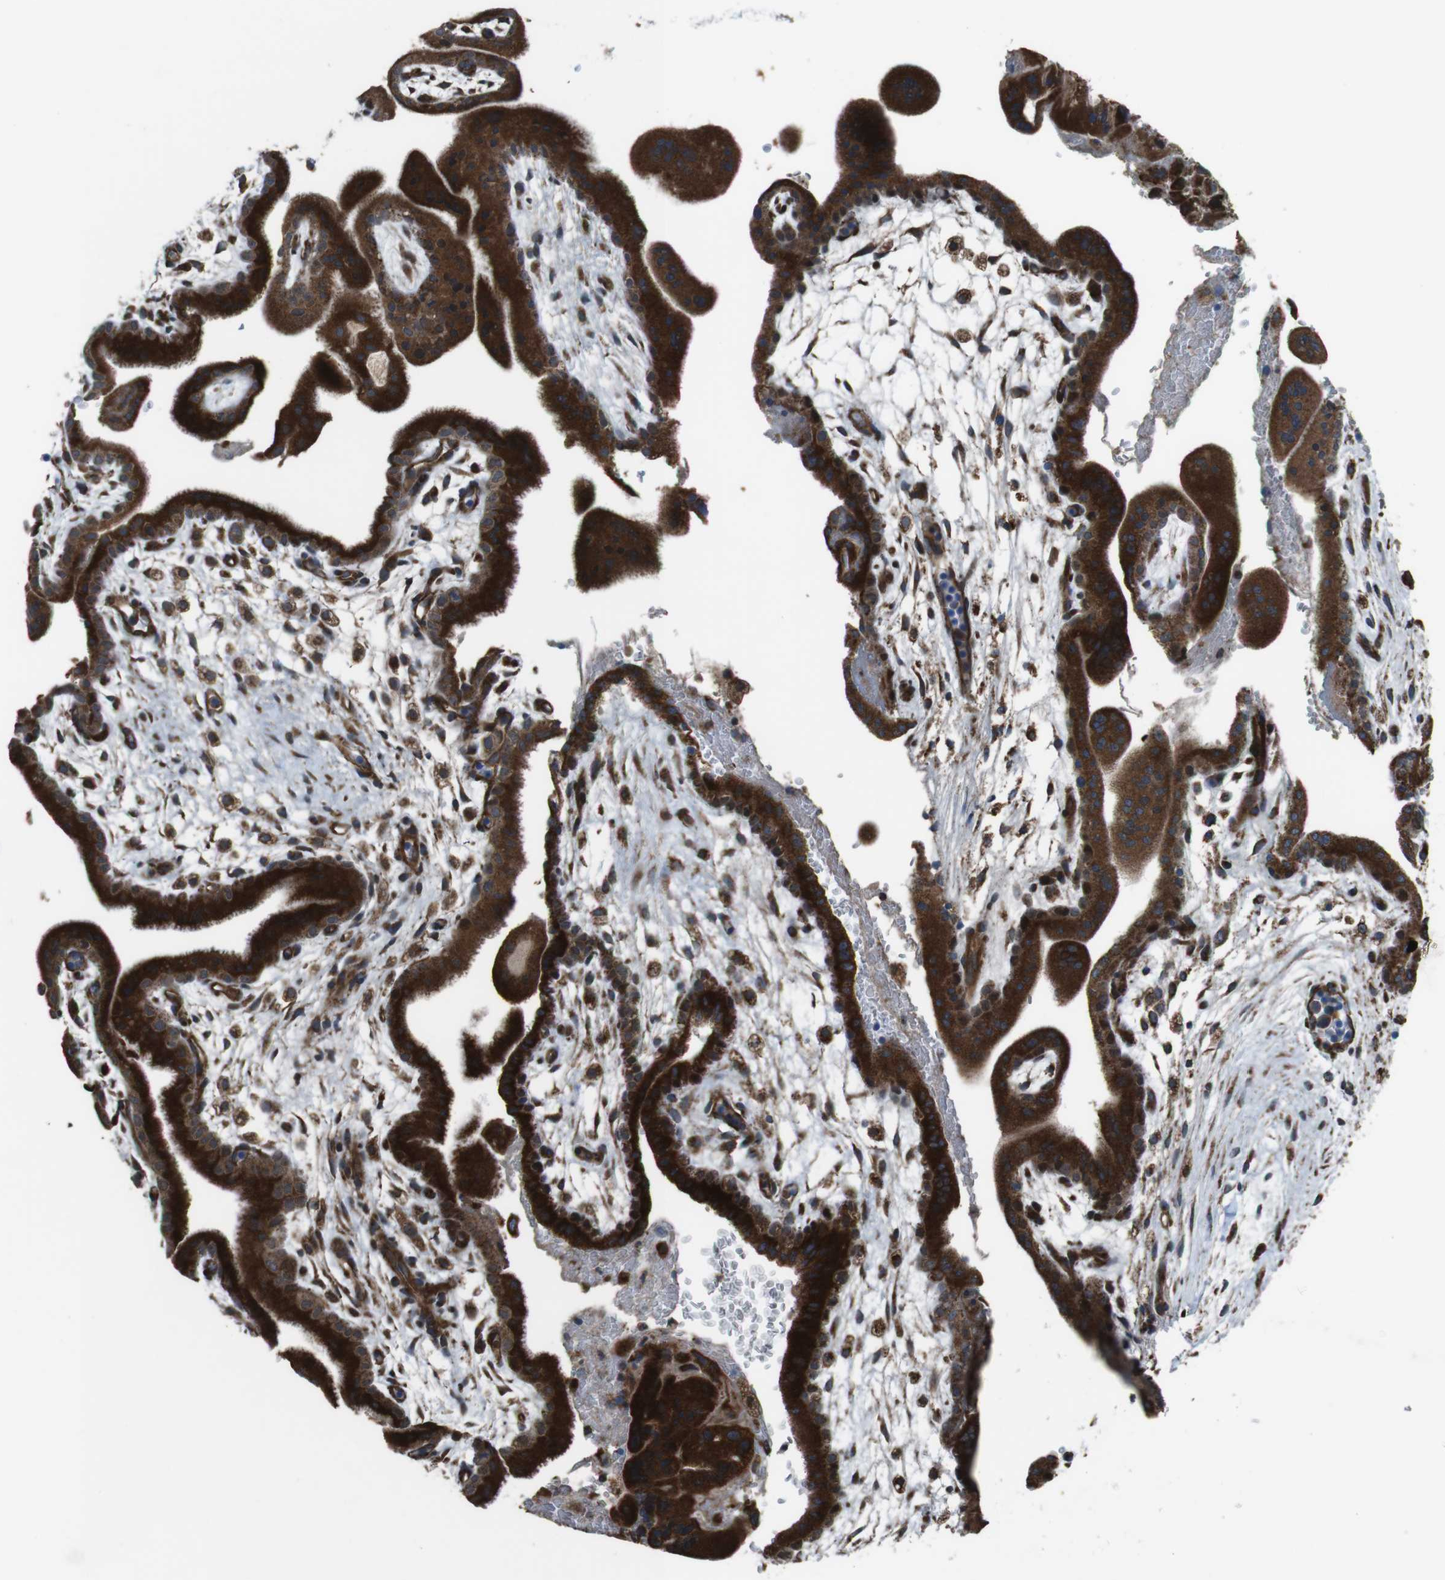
{"staining": {"intensity": "strong", "quantity": ">75%", "location": "cytoplasmic/membranous"}, "tissue": "placenta", "cell_type": "Decidual cells", "image_type": "normal", "snomed": [{"axis": "morphology", "description": "Normal tissue, NOS"}, {"axis": "topography", "description": "Placenta"}], "caption": "DAB immunohistochemical staining of normal placenta reveals strong cytoplasmic/membranous protein staining in approximately >75% of decidual cells.", "gene": "GIMAP8", "patient": {"sex": "female", "age": 35}}